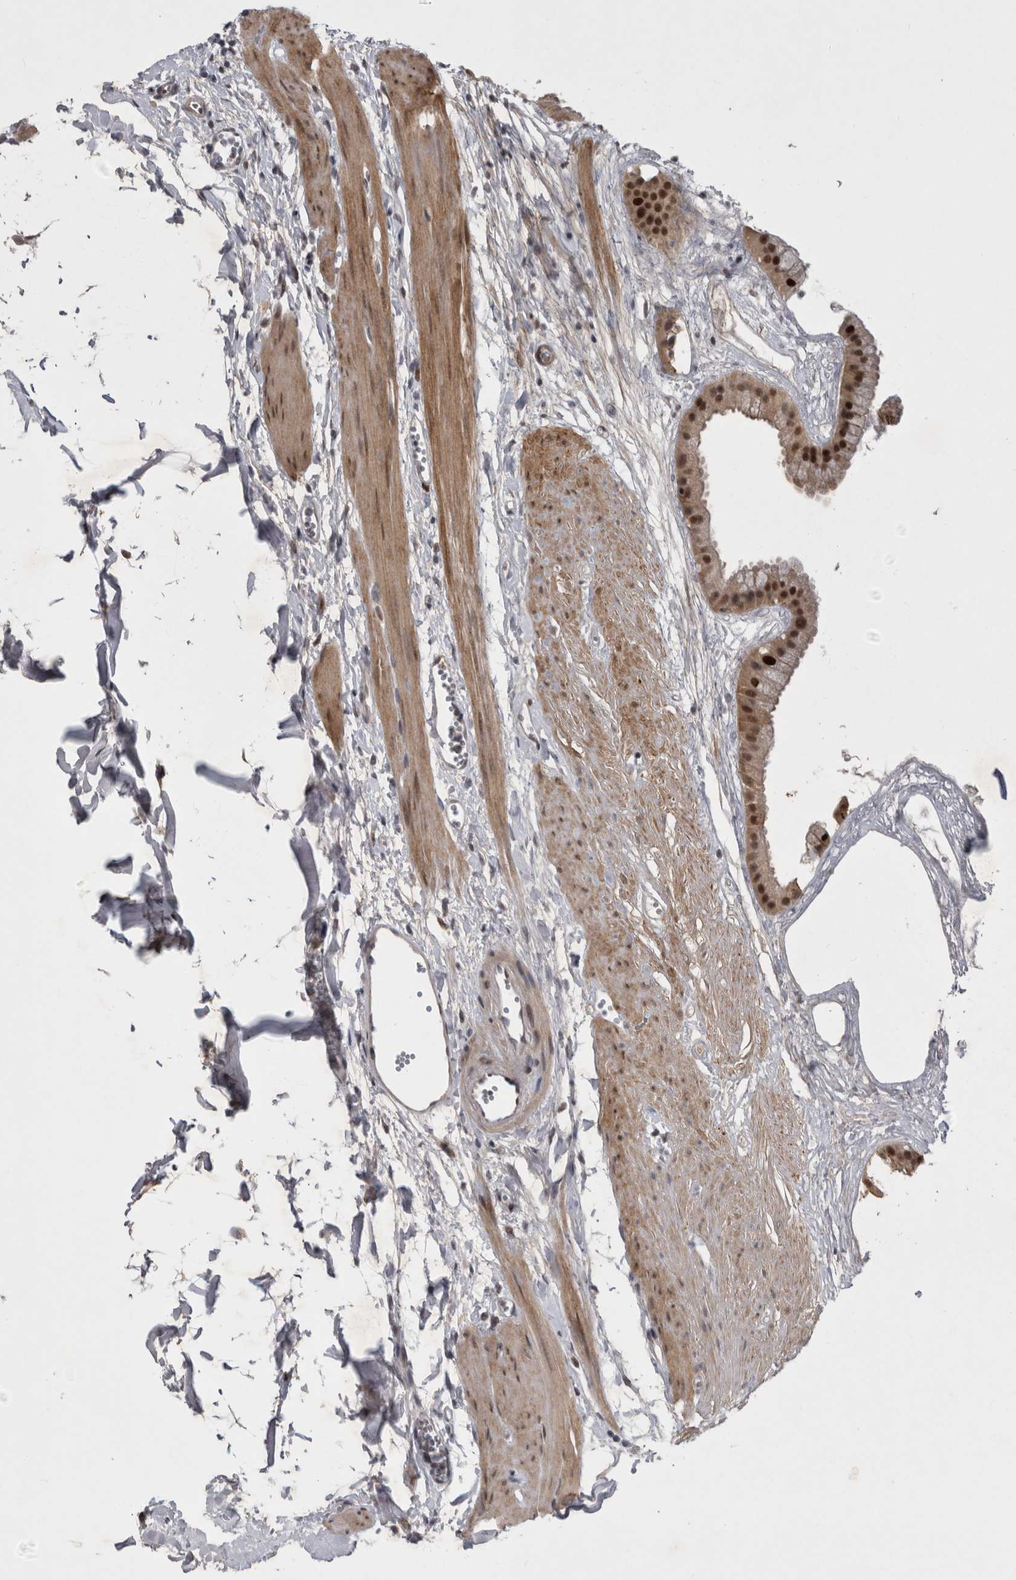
{"staining": {"intensity": "strong", "quantity": ">75%", "location": "cytoplasmic/membranous,nuclear"}, "tissue": "gallbladder", "cell_type": "Glandular cells", "image_type": "normal", "snomed": [{"axis": "morphology", "description": "Normal tissue, NOS"}, {"axis": "topography", "description": "Gallbladder"}], "caption": "IHC image of normal gallbladder: human gallbladder stained using IHC demonstrates high levels of strong protein expression localized specifically in the cytoplasmic/membranous,nuclear of glandular cells, appearing as a cytoplasmic/membranous,nuclear brown color.", "gene": "IFI44", "patient": {"sex": "female", "age": 64}}